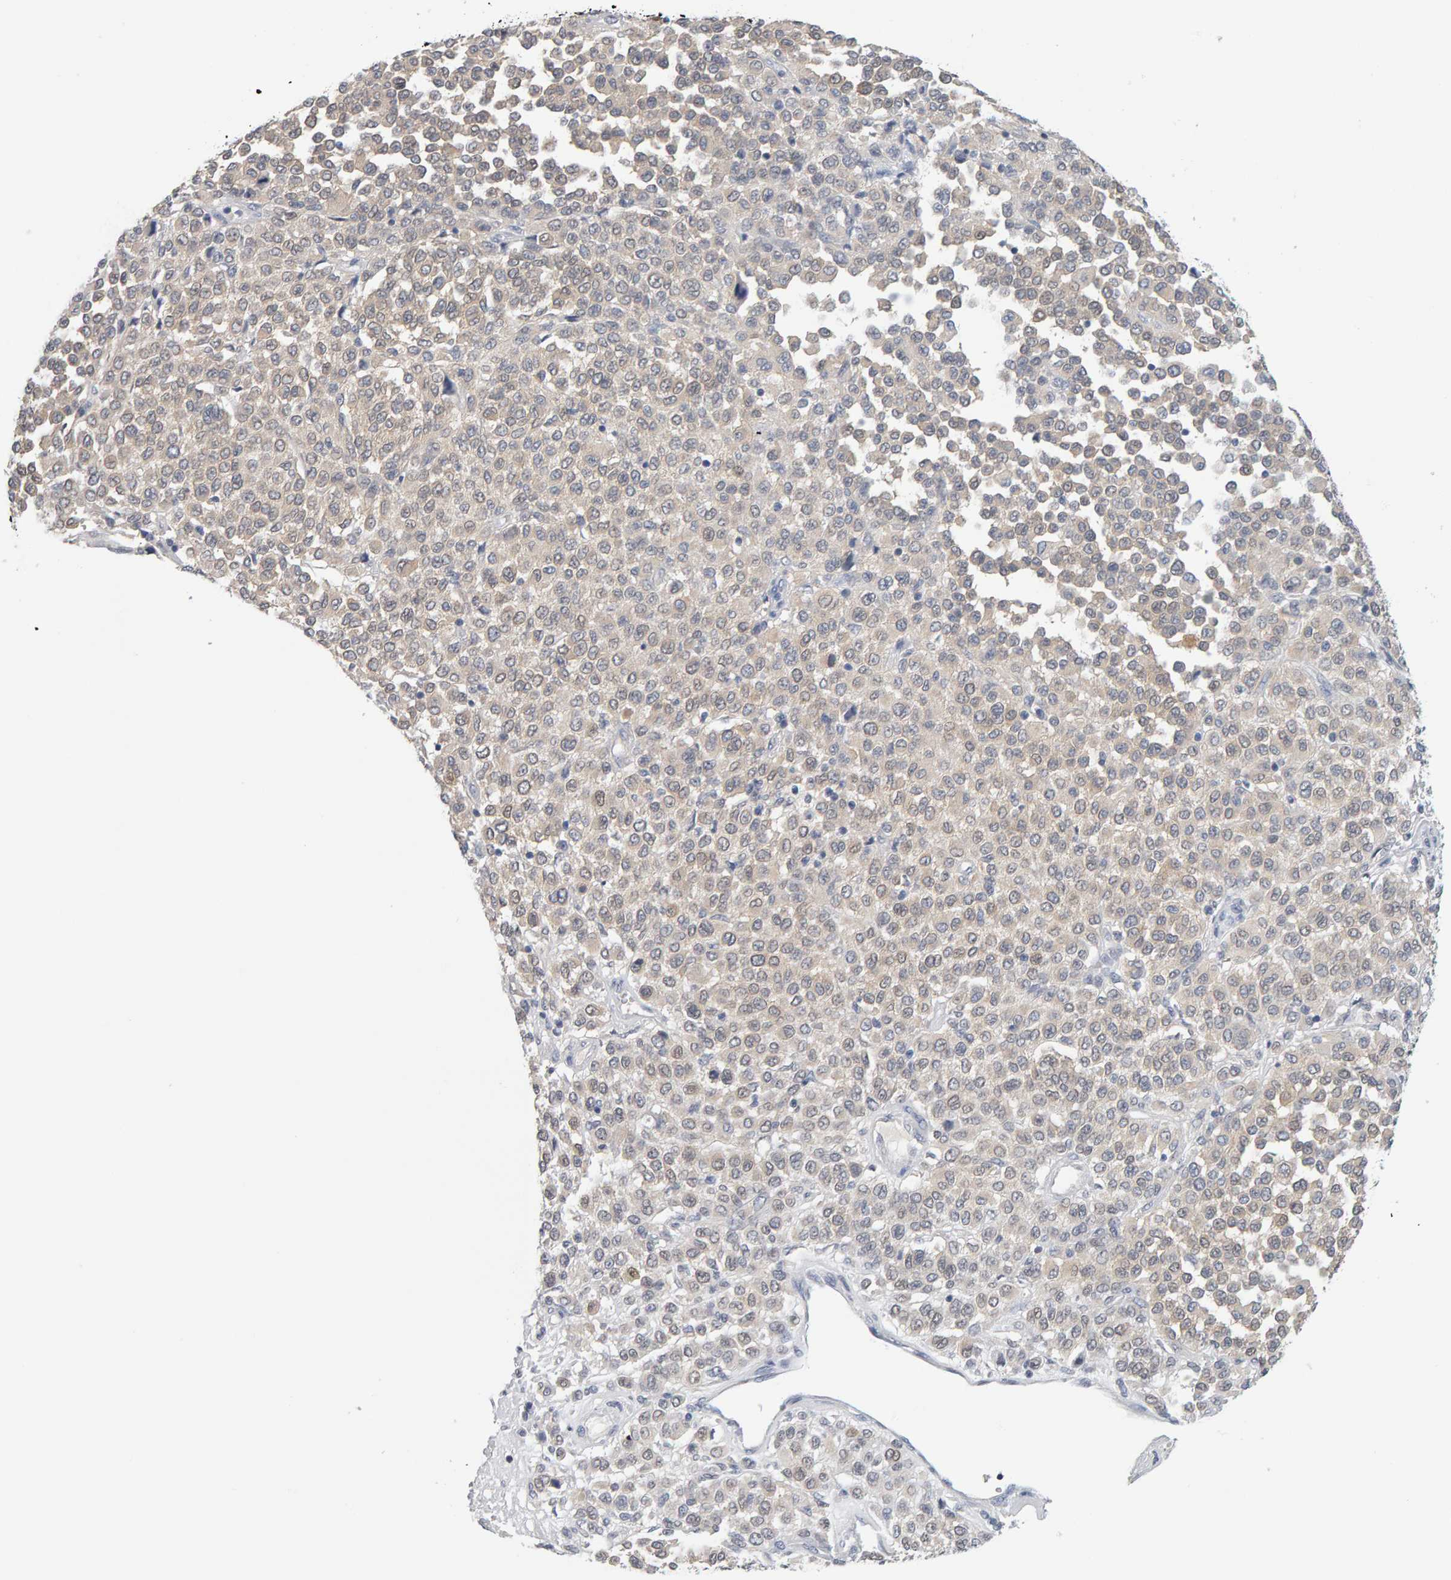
{"staining": {"intensity": "weak", "quantity": "<25%", "location": "cytoplasmic/membranous"}, "tissue": "melanoma", "cell_type": "Tumor cells", "image_type": "cancer", "snomed": [{"axis": "morphology", "description": "Malignant melanoma, Metastatic site"}, {"axis": "topography", "description": "Pancreas"}], "caption": "DAB immunohistochemical staining of human melanoma reveals no significant staining in tumor cells.", "gene": "CTH", "patient": {"sex": "female", "age": 30}}